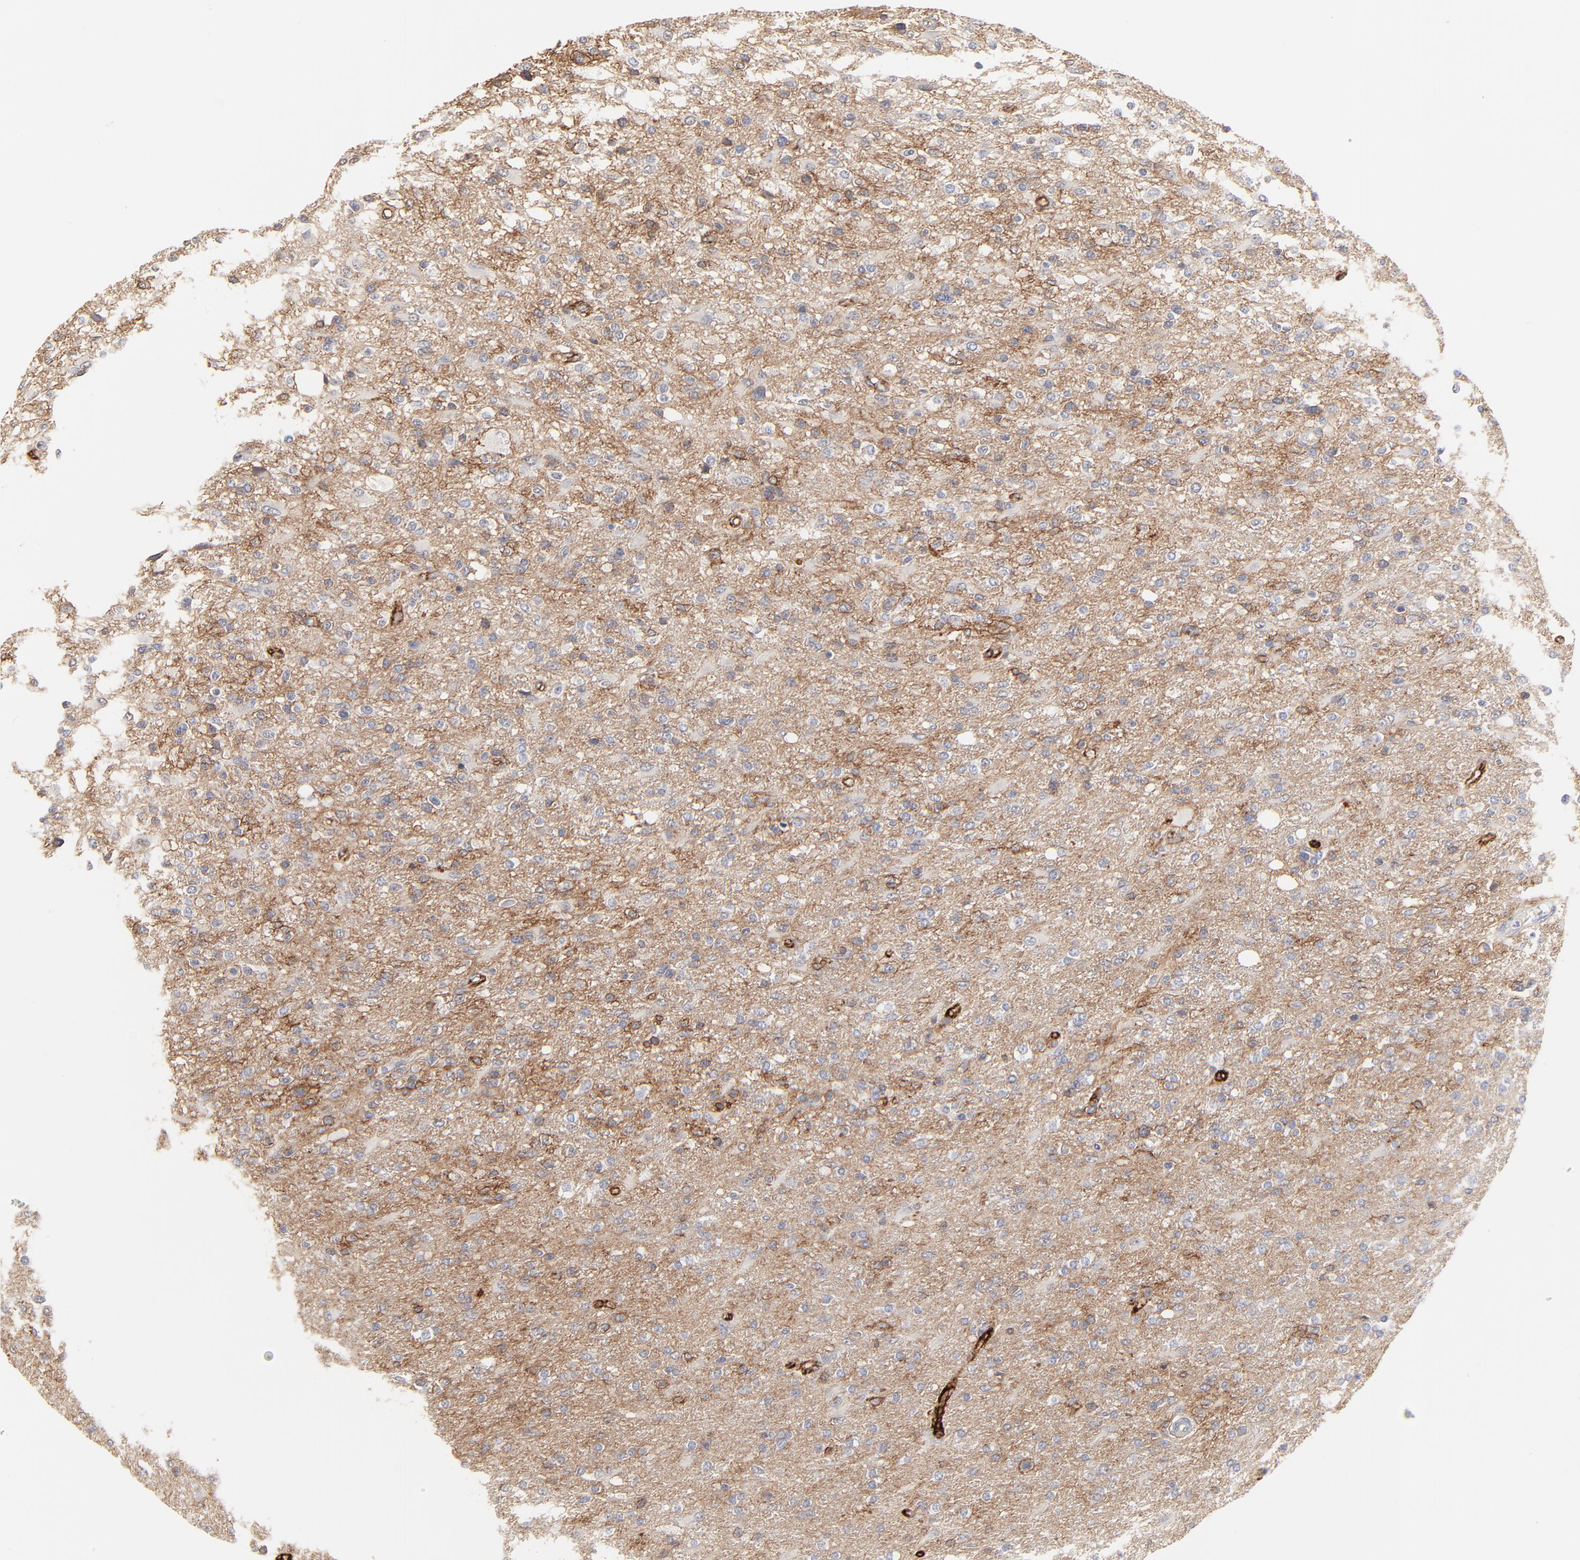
{"staining": {"intensity": "moderate", "quantity": "25%-75%", "location": "cytoplasmic/membranous"}, "tissue": "glioma", "cell_type": "Tumor cells", "image_type": "cancer", "snomed": [{"axis": "morphology", "description": "Glioma, malignant, High grade"}, {"axis": "topography", "description": "Cerebral cortex"}], "caption": "High-grade glioma (malignant) stained for a protein displays moderate cytoplasmic/membranous positivity in tumor cells.", "gene": "SLC16A1", "patient": {"sex": "male", "age": 76}}